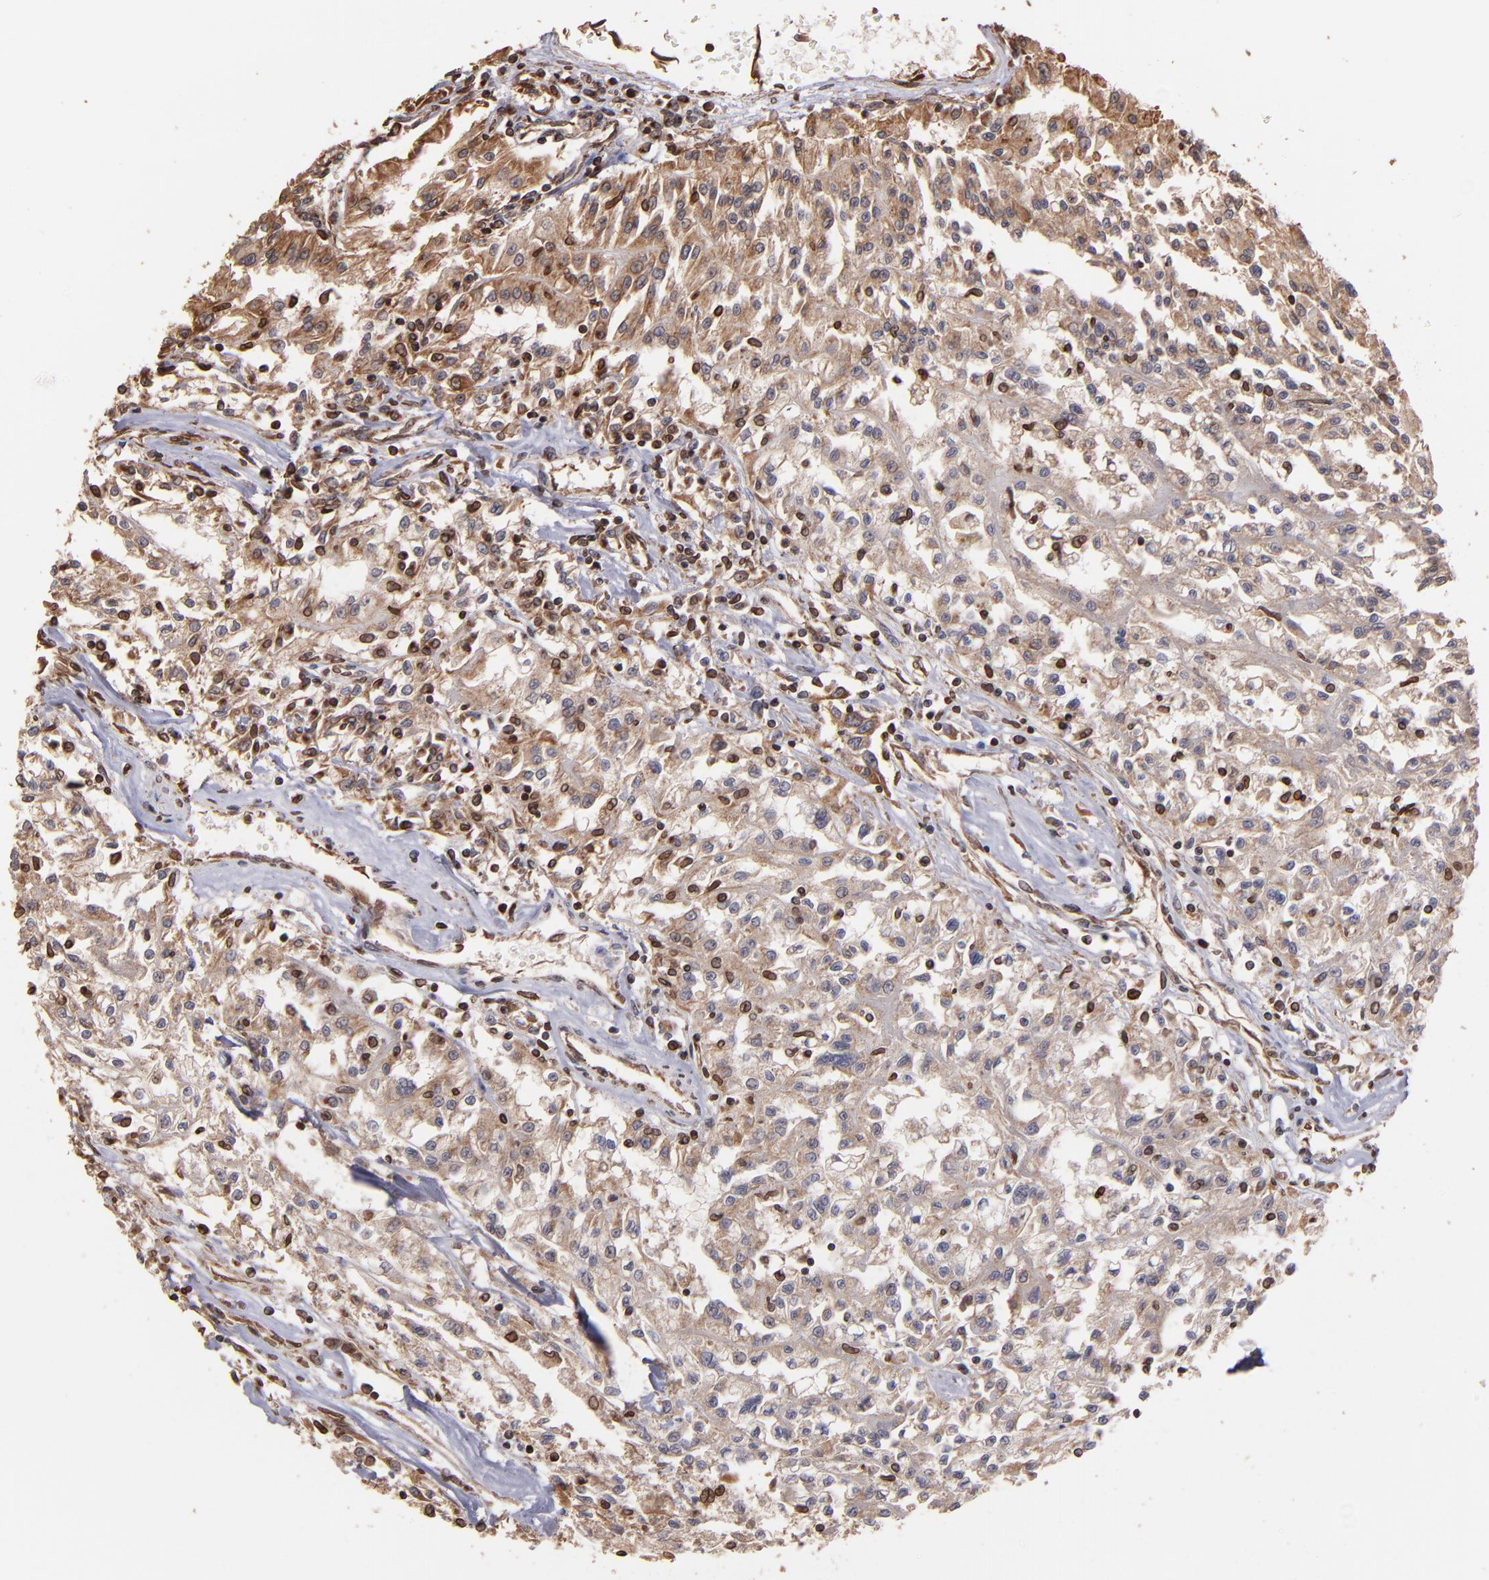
{"staining": {"intensity": "moderate", "quantity": "25%-75%", "location": "cytoplasmic/membranous"}, "tissue": "renal cancer", "cell_type": "Tumor cells", "image_type": "cancer", "snomed": [{"axis": "morphology", "description": "Adenocarcinoma, NOS"}, {"axis": "topography", "description": "Kidney"}], "caption": "Immunohistochemistry (IHC) staining of adenocarcinoma (renal), which exhibits medium levels of moderate cytoplasmic/membranous staining in about 25%-75% of tumor cells indicating moderate cytoplasmic/membranous protein positivity. The staining was performed using DAB (brown) for protein detection and nuclei were counterstained in hematoxylin (blue).", "gene": "TRIP11", "patient": {"sex": "male", "age": 78}}